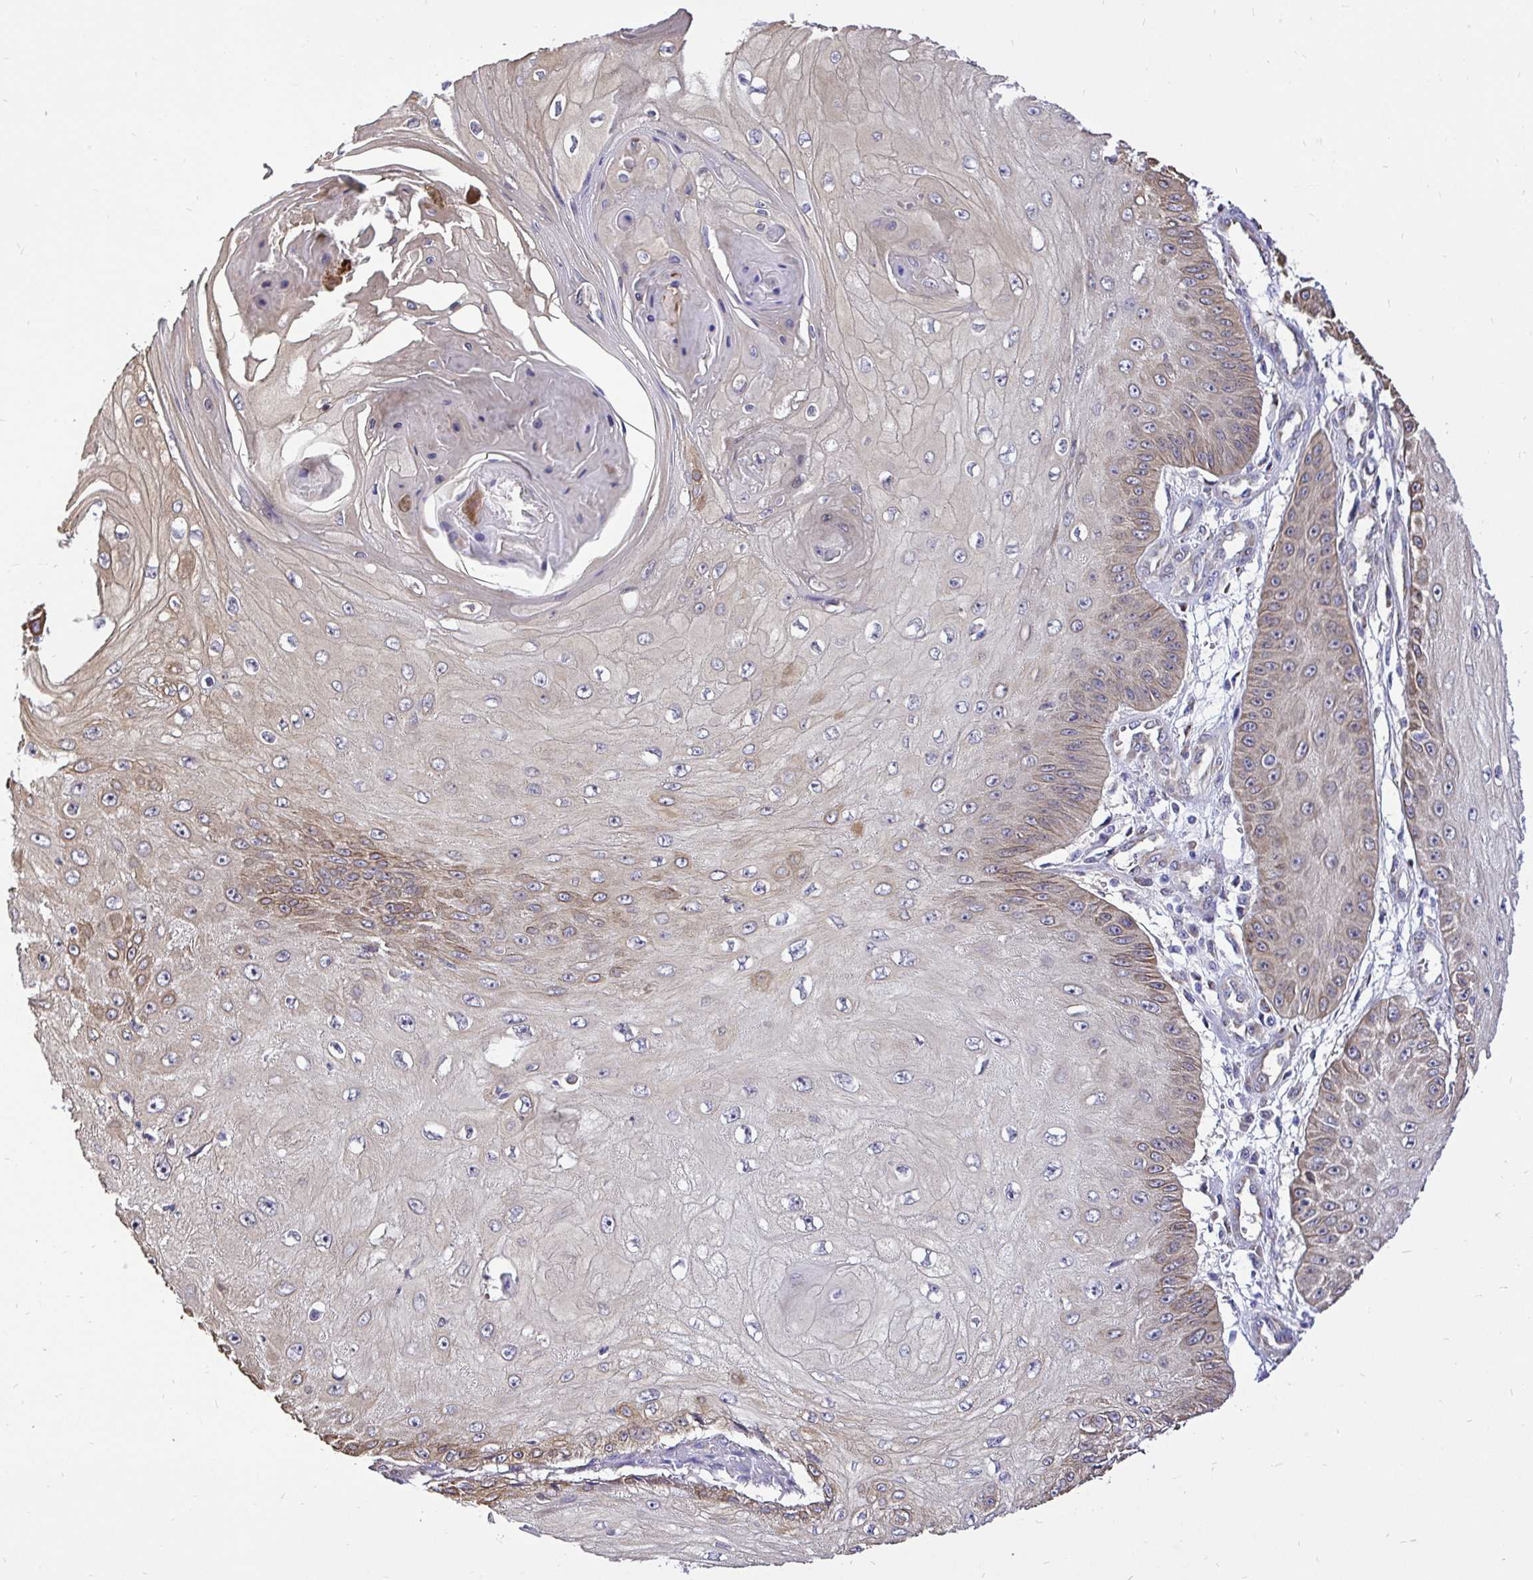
{"staining": {"intensity": "moderate", "quantity": "<25%", "location": "cytoplasmic/membranous"}, "tissue": "skin cancer", "cell_type": "Tumor cells", "image_type": "cancer", "snomed": [{"axis": "morphology", "description": "Squamous cell carcinoma, NOS"}, {"axis": "topography", "description": "Skin"}], "caption": "A high-resolution histopathology image shows immunohistochemistry (IHC) staining of squamous cell carcinoma (skin), which demonstrates moderate cytoplasmic/membranous positivity in approximately <25% of tumor cells. (Brightfield microscopy of DAB IHC at high magnification).", "gene": "CCDC122", "patient": {"sex": "male", "age": 70}}